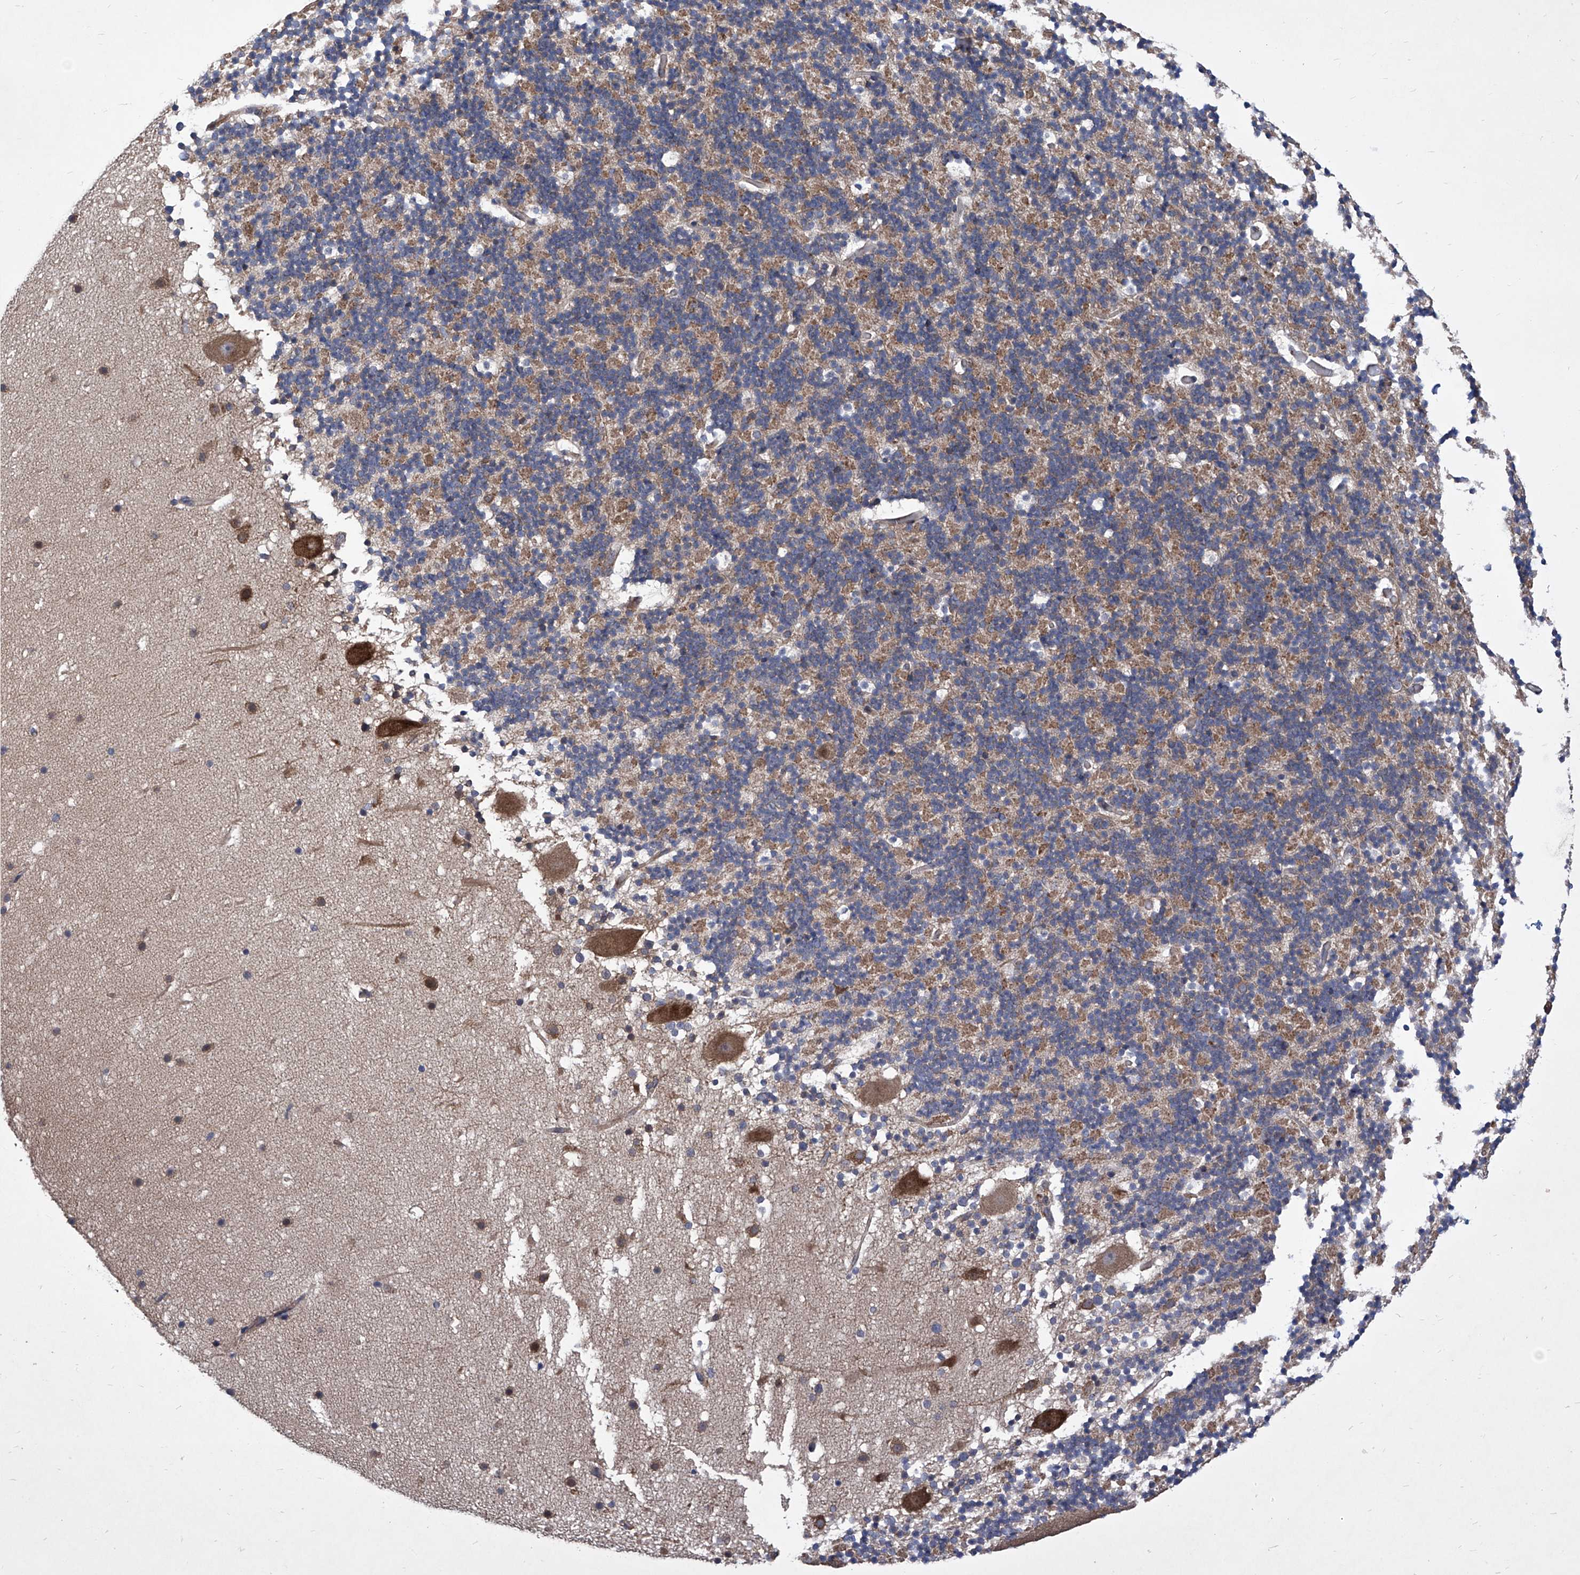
{"staining": {"intensity": "moderate", "quantity": "25%-75%", "location": "cytoplasmic/membranous"}, "tissue": "cerebellum", "cell_type": "Cells in granular layer", "image_type": "normal", "snomed": [{"axis": "morphology", "description": "Normal tissue, NOS"}, {"axis": "topography", "description": "Cerebellum"}], "caption": "A high-resolution image shows immunohistochemistry staining of normal cerebellum, which reveals moderate cytoplasmic/membranous expression in approximately 25%-75% of cells in granular layer.", "gene": "KTI12", "patient": {"sex": "male", "age": 57}}